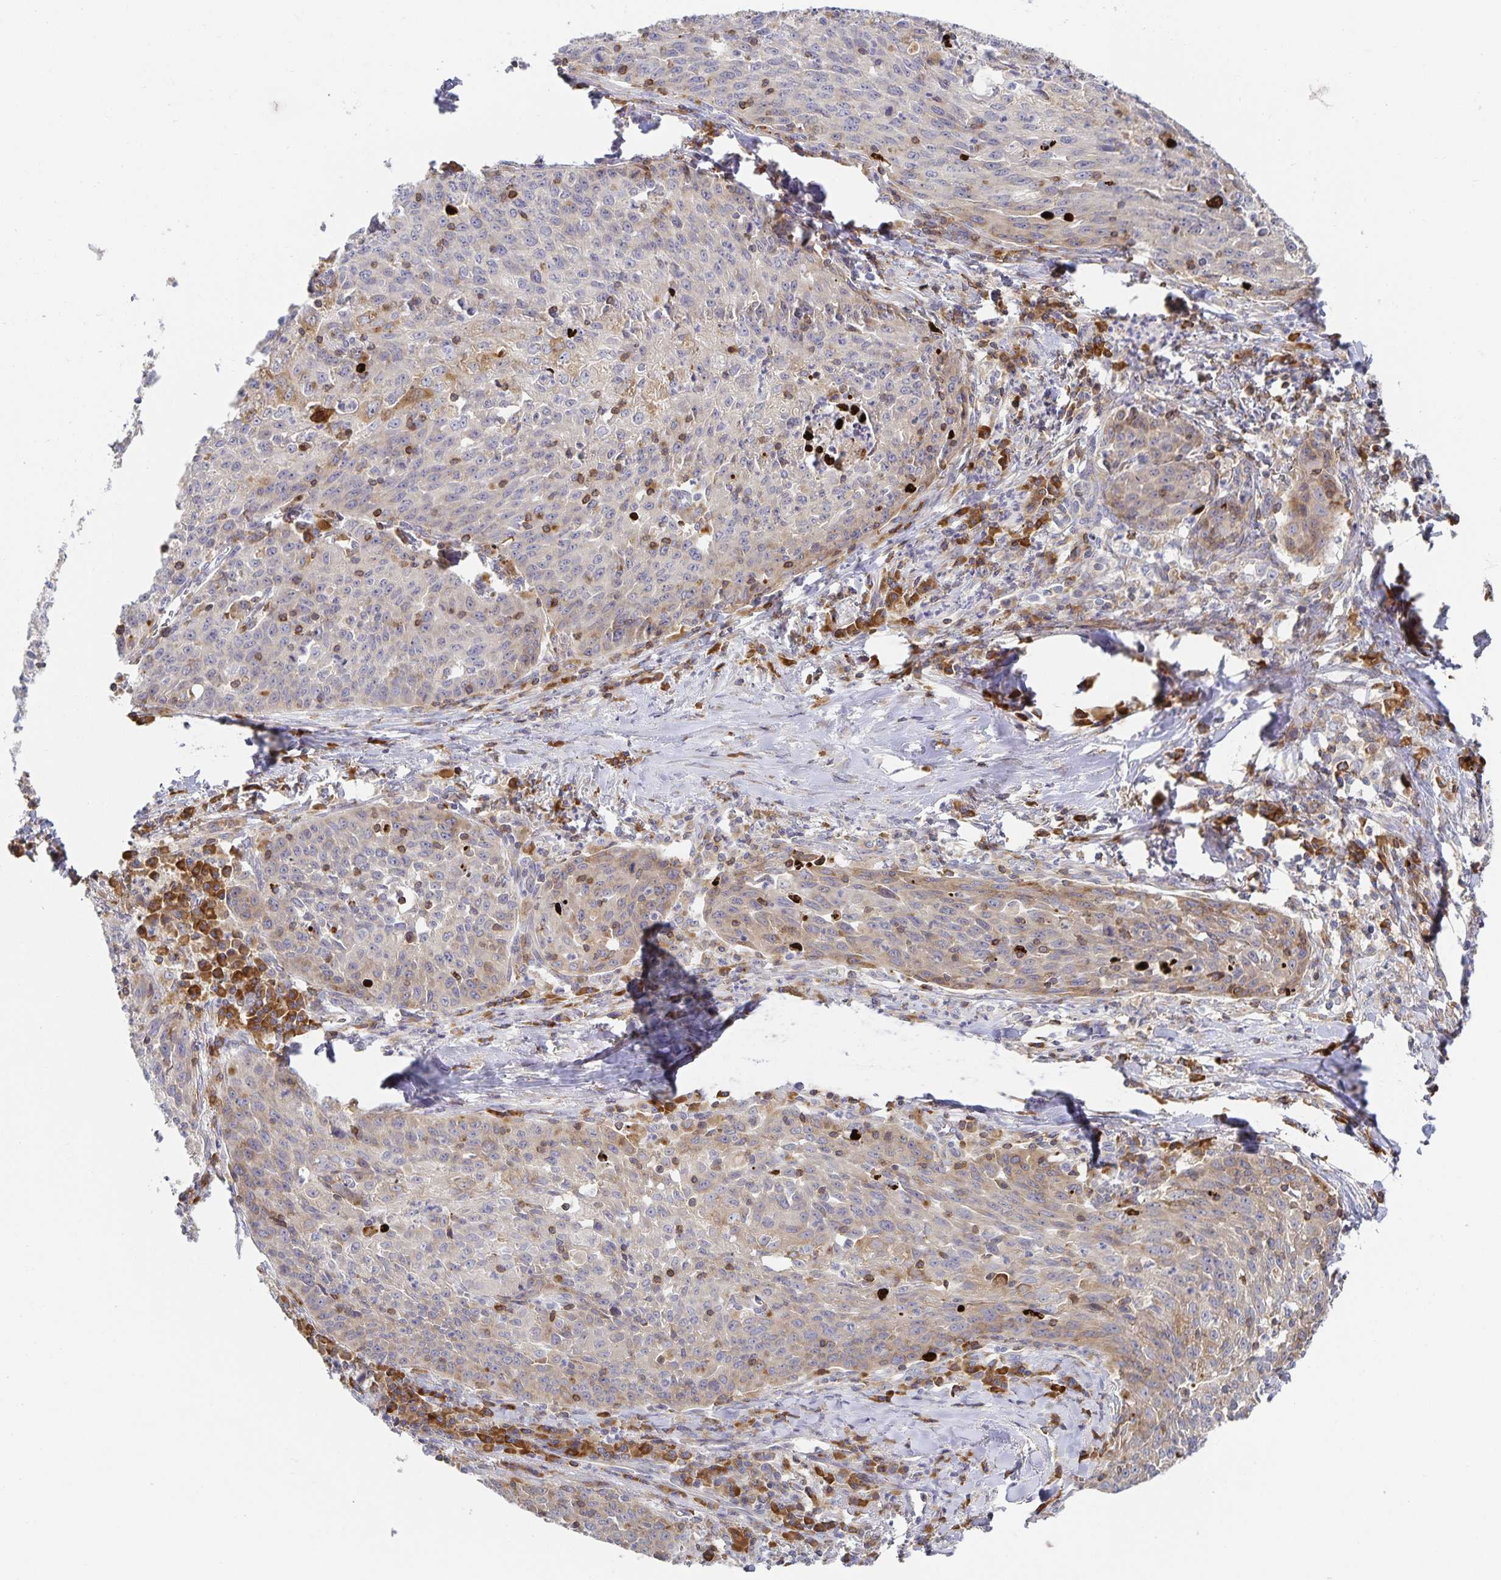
{"staining": {"intensity": "weak", "quantity": "<25%", "location": "nuclear"}, "tissue": "lung cancer", "cell_type": "Tumor cells", "image_type": "cancer", "snomed": [{"axis": "morphology", "description": "Squamous cell carcinoma, NOS"}, {"axis": "morphology", "description": "Squamous cell carcinoma, metastatic, NOS"}, {"axis": "topography", "description": "Bronchus"}, {"axis": "topography", "description": "Lung"}], "caption": "IHC of lung cancer (metastatic squamous cell carcinoma) demonstrates no staining in tumor cells.", "gene": "NOMO1", "patient": {"sex": "male", "age": 62}}